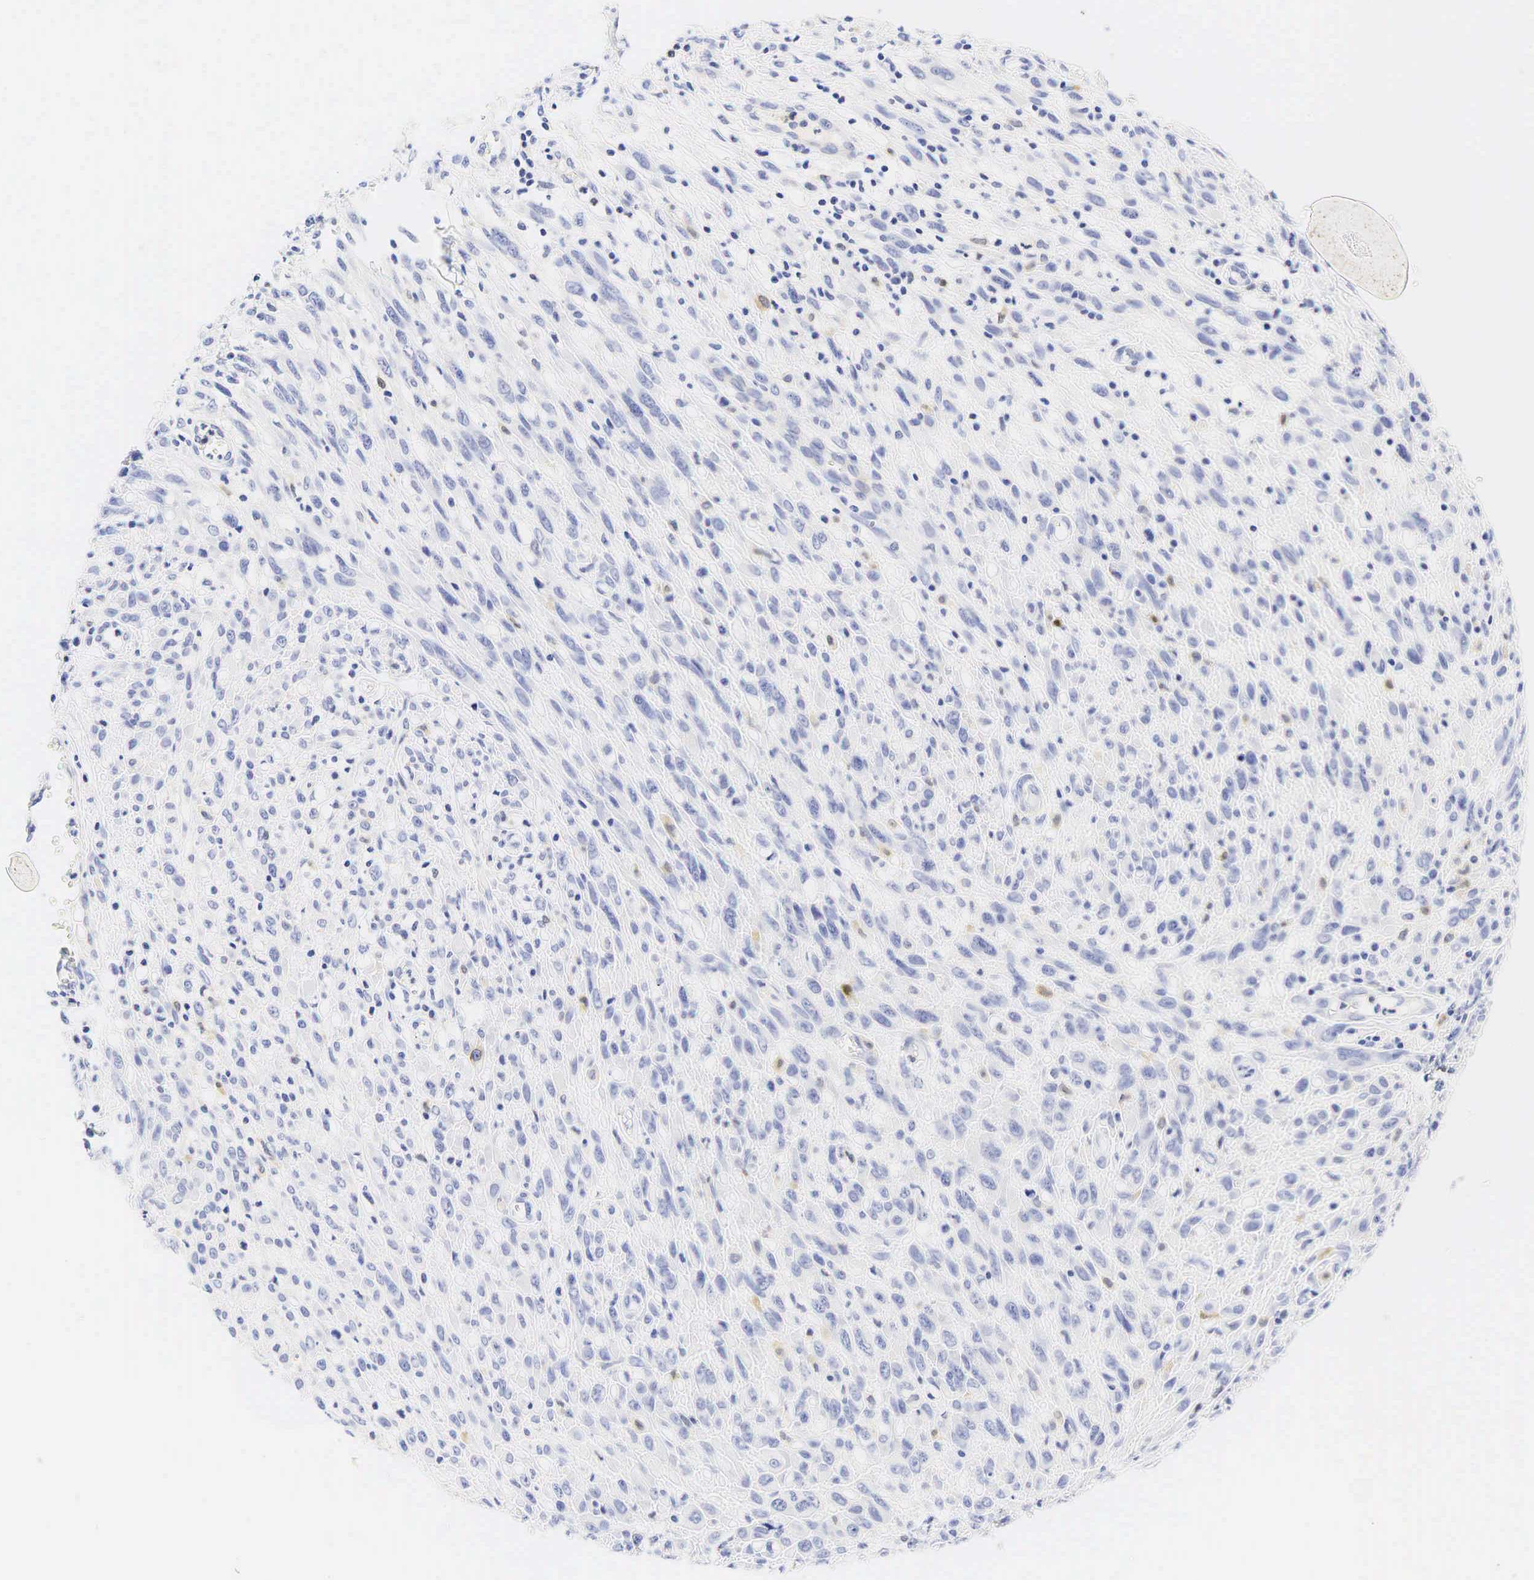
{"staining": {"intensity": "negative", "quantity": "none", "location": "none"}, "tissue": "melanoma", "cell_type": "Tumor cells", "image_type": "cancer", "snomed": [{"axis": "morphology", "description": "Malignant melanoma, NOS"}, {"axis": "topography", "description": "Skin"}], "caption": "This is an IHC image of melanoma. There is no positivity in tumor cells.", "gene": "TNFRSF8", "patient": {"sex": "male", "age": 51}}